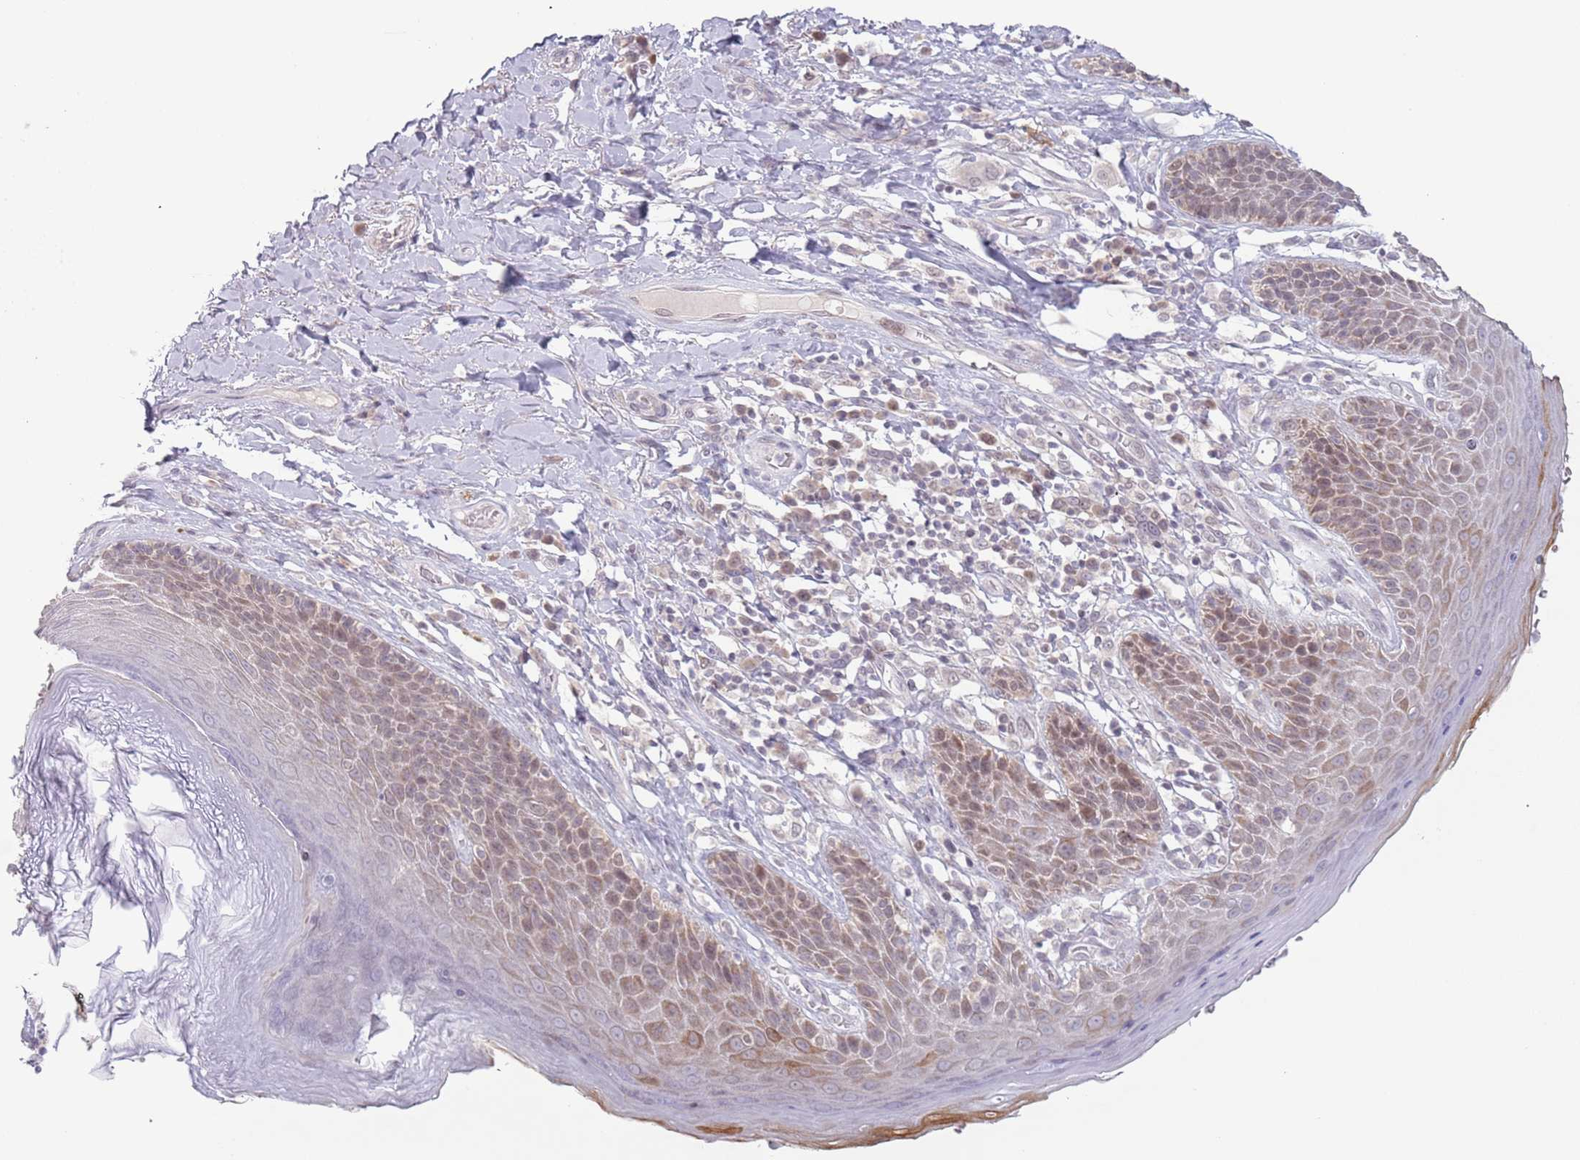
{"staining": {"intensity": "moderate", "quantity": "25%-75%", "location": "cytoplasmic/membranous,nuclear"}, "tissue": "skin", "cell_type": "Epidermal cells", "image_type": "normal", "snomed": [{"axis": "morphology", "description": "Normal tissue, NOS"}, {"axis": "topography", "description": "Anal"}], "caption": "Approximately 25%-75% of epidermal cells in normal skin display moderate cytoplasmic/membranous,nuclear protein expression as visualized by brown immunohistochemical staining.", "gene": "MRPL34", "patient": {"sex": "female", "age": 89}}